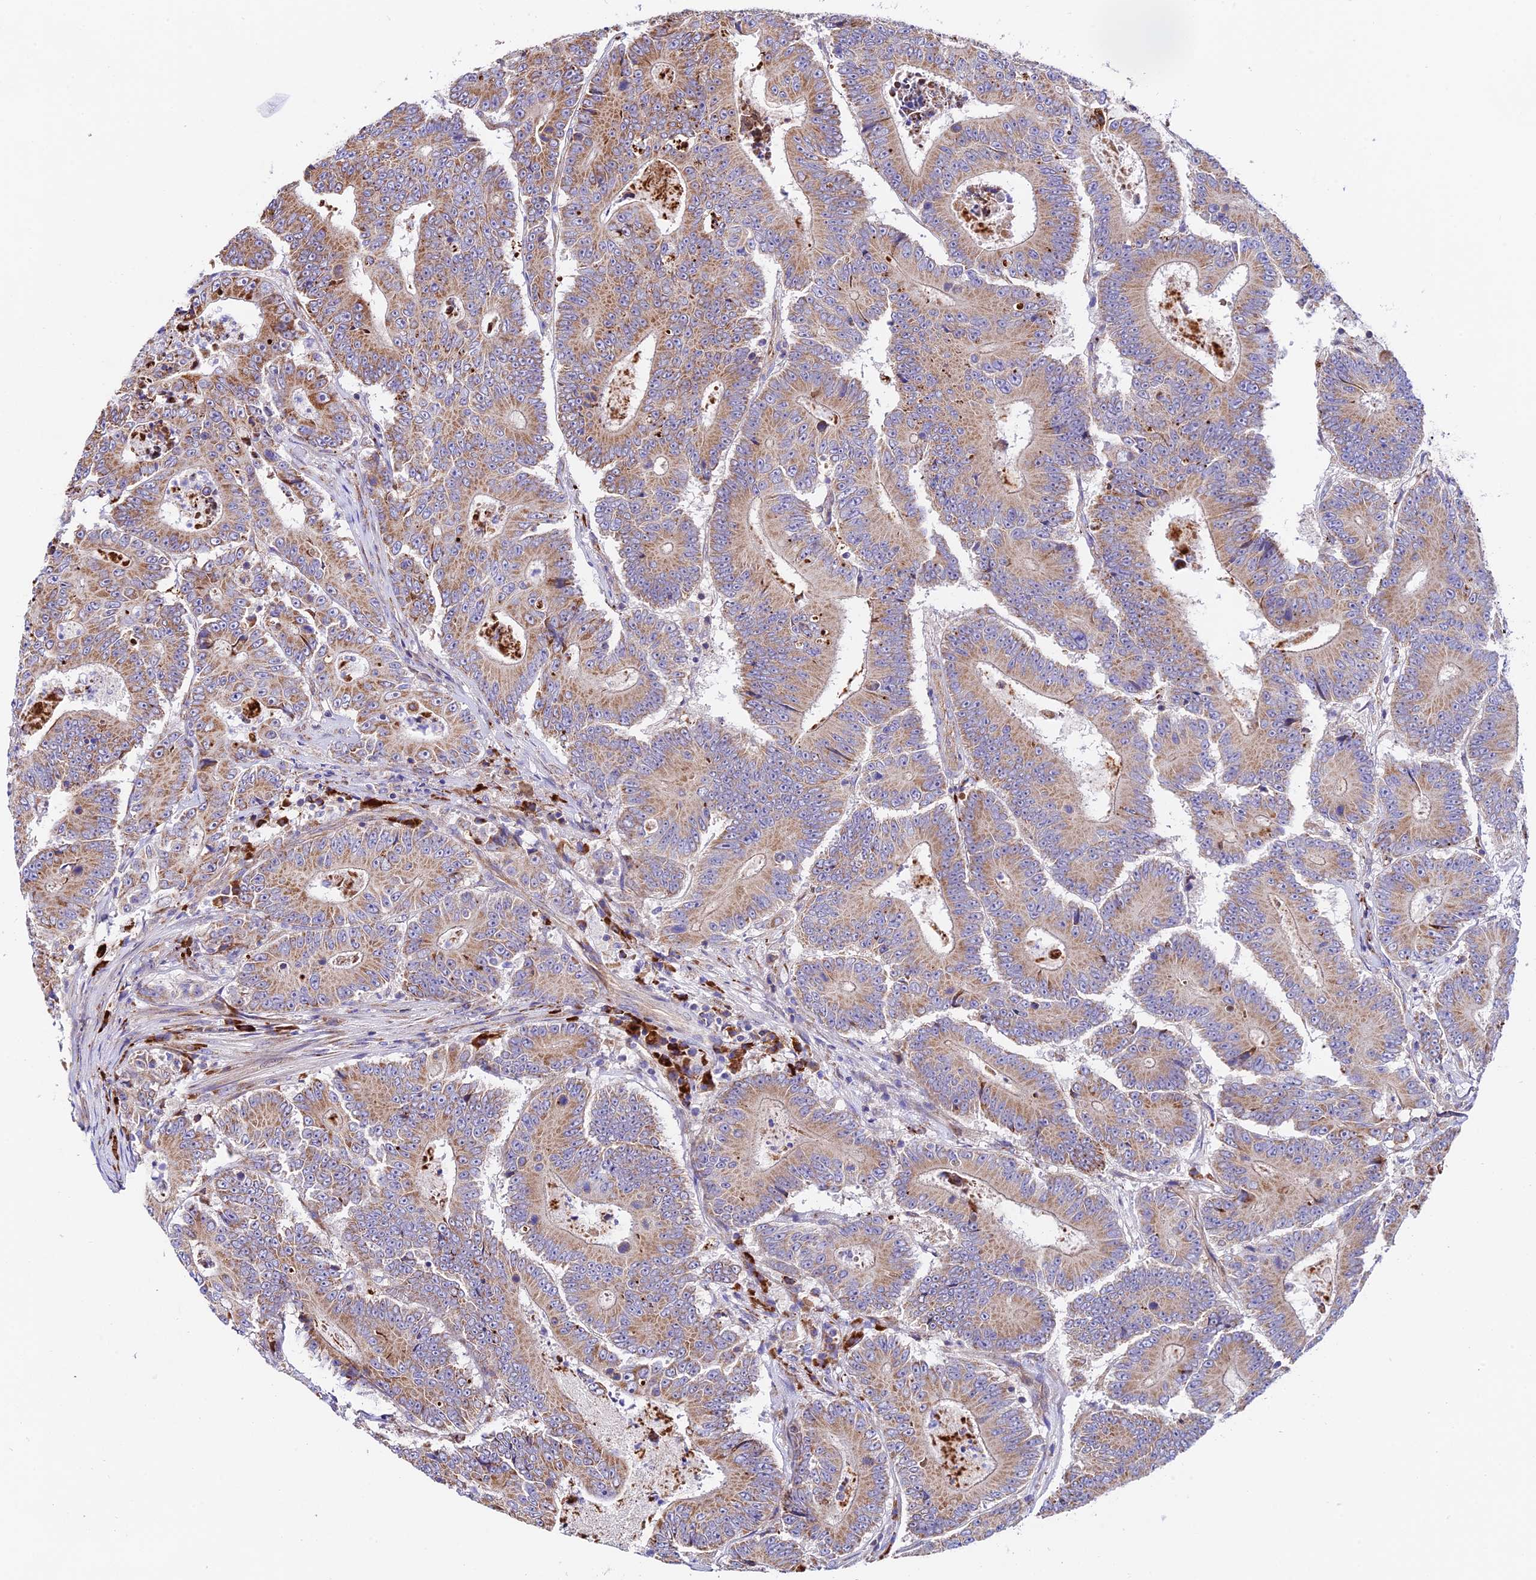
{"staining": {"intensity": "moderate", "quantity": ">75%", "location": "cytoplasmic/membranous"}, "tissue": "colorectal cancer", "cell_type": "Tumor cells", "image_type": "cancer", "snomed": [{"axis": "morphology", "description": "Adenocarcinoma, NOS"}, {"axis": "topography", "description": "Colon"}], "caption": "Colorectal cancer (adenocarcinoma) tissue displays moderate cytoplasmic/membranous positivity in approximately >75% of tumor cells, visualized by immunohistochemistry.", "gene": "VPS13C", "patient": {"sex": "male", "age": 83}}